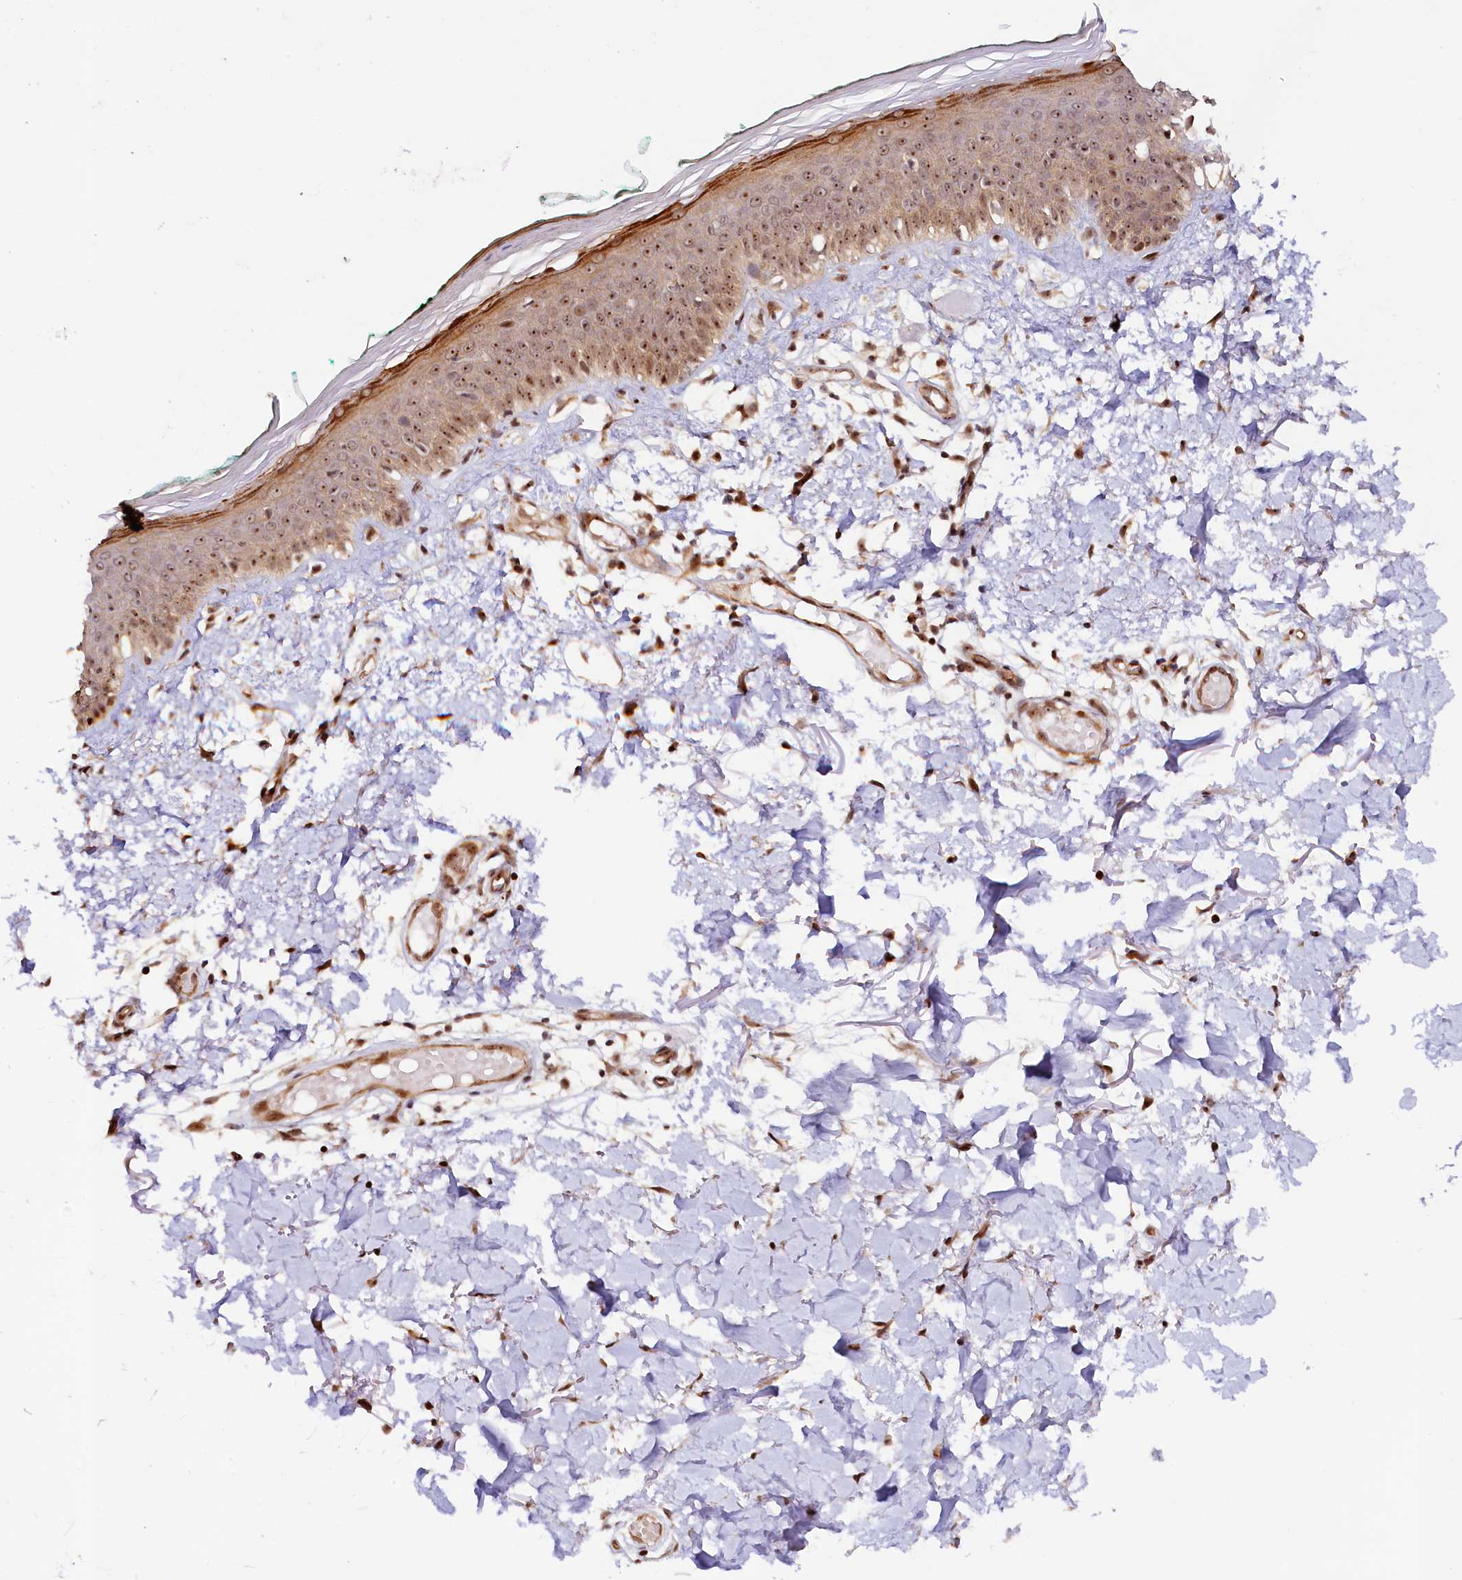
{"staining": {"intensity": "moderate", "quantity": ">75%", "location": "cytoplasmic/membranous,nuclear"}, "tissue": "skin", "cell_type": "Fibroblasts", "image_type": "normal", "snomed": [{"axis": "morphology", "description": "Normal tissue, NOS"}, {"axis": "topography", "description": "Skin"}], "caption": "Immunohistochemistry of benign skin exhibits medium levels of moderate cytoplasmic/membranous,nuclear staining in approximately >75% of fibroblasts. (DAB (3,3'-diaminobenzidine) IHC, brown staining for protein, blue staining for nuclei).", "gene": "ANKRD24", "patient": {"sex": "male", "age": 62}}